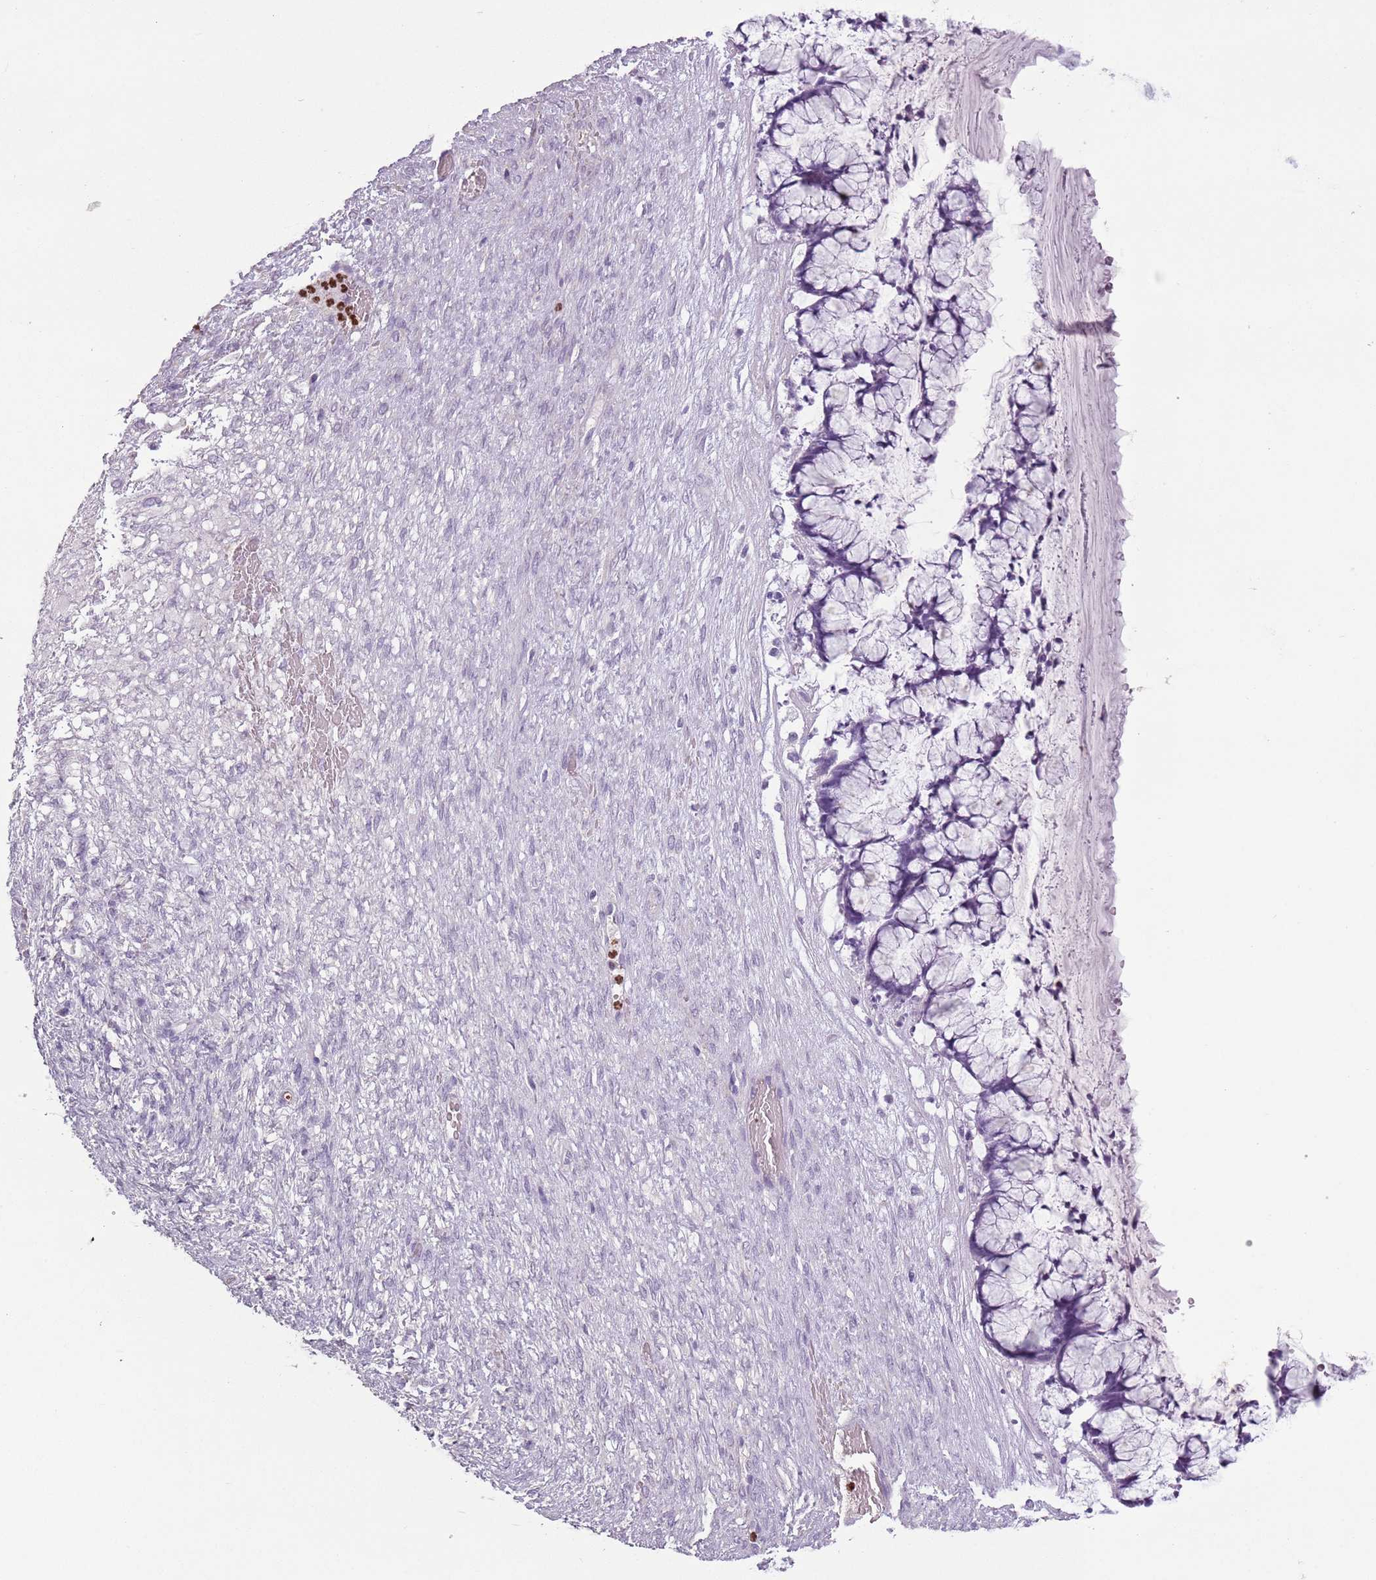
{"staining": {"intensity": "negative", "quantity": "none", "location": "none"}, "tissue": "ovarian cancer", "cell_type": "Tumor cells", "image_type": "cancer", "snomed": [{"axis": "morphology", "description": "Cystadenocarcinoma, mucinous, NOS"}, {"axis": "topography", "description": "Ovary"}], "caption": "Immunohistochemistry (IHC) of mucinous cystadenocarcinoma (ovarian) exhibits no positivity in tumor cells. The staining is performed using DAB (3,3'-diaminobenzidine) brown chromogen with nuclei counter-stained in using hematoxylin.", "gene": "CELF6", "patient": {"sex": "female", "age": 42}}